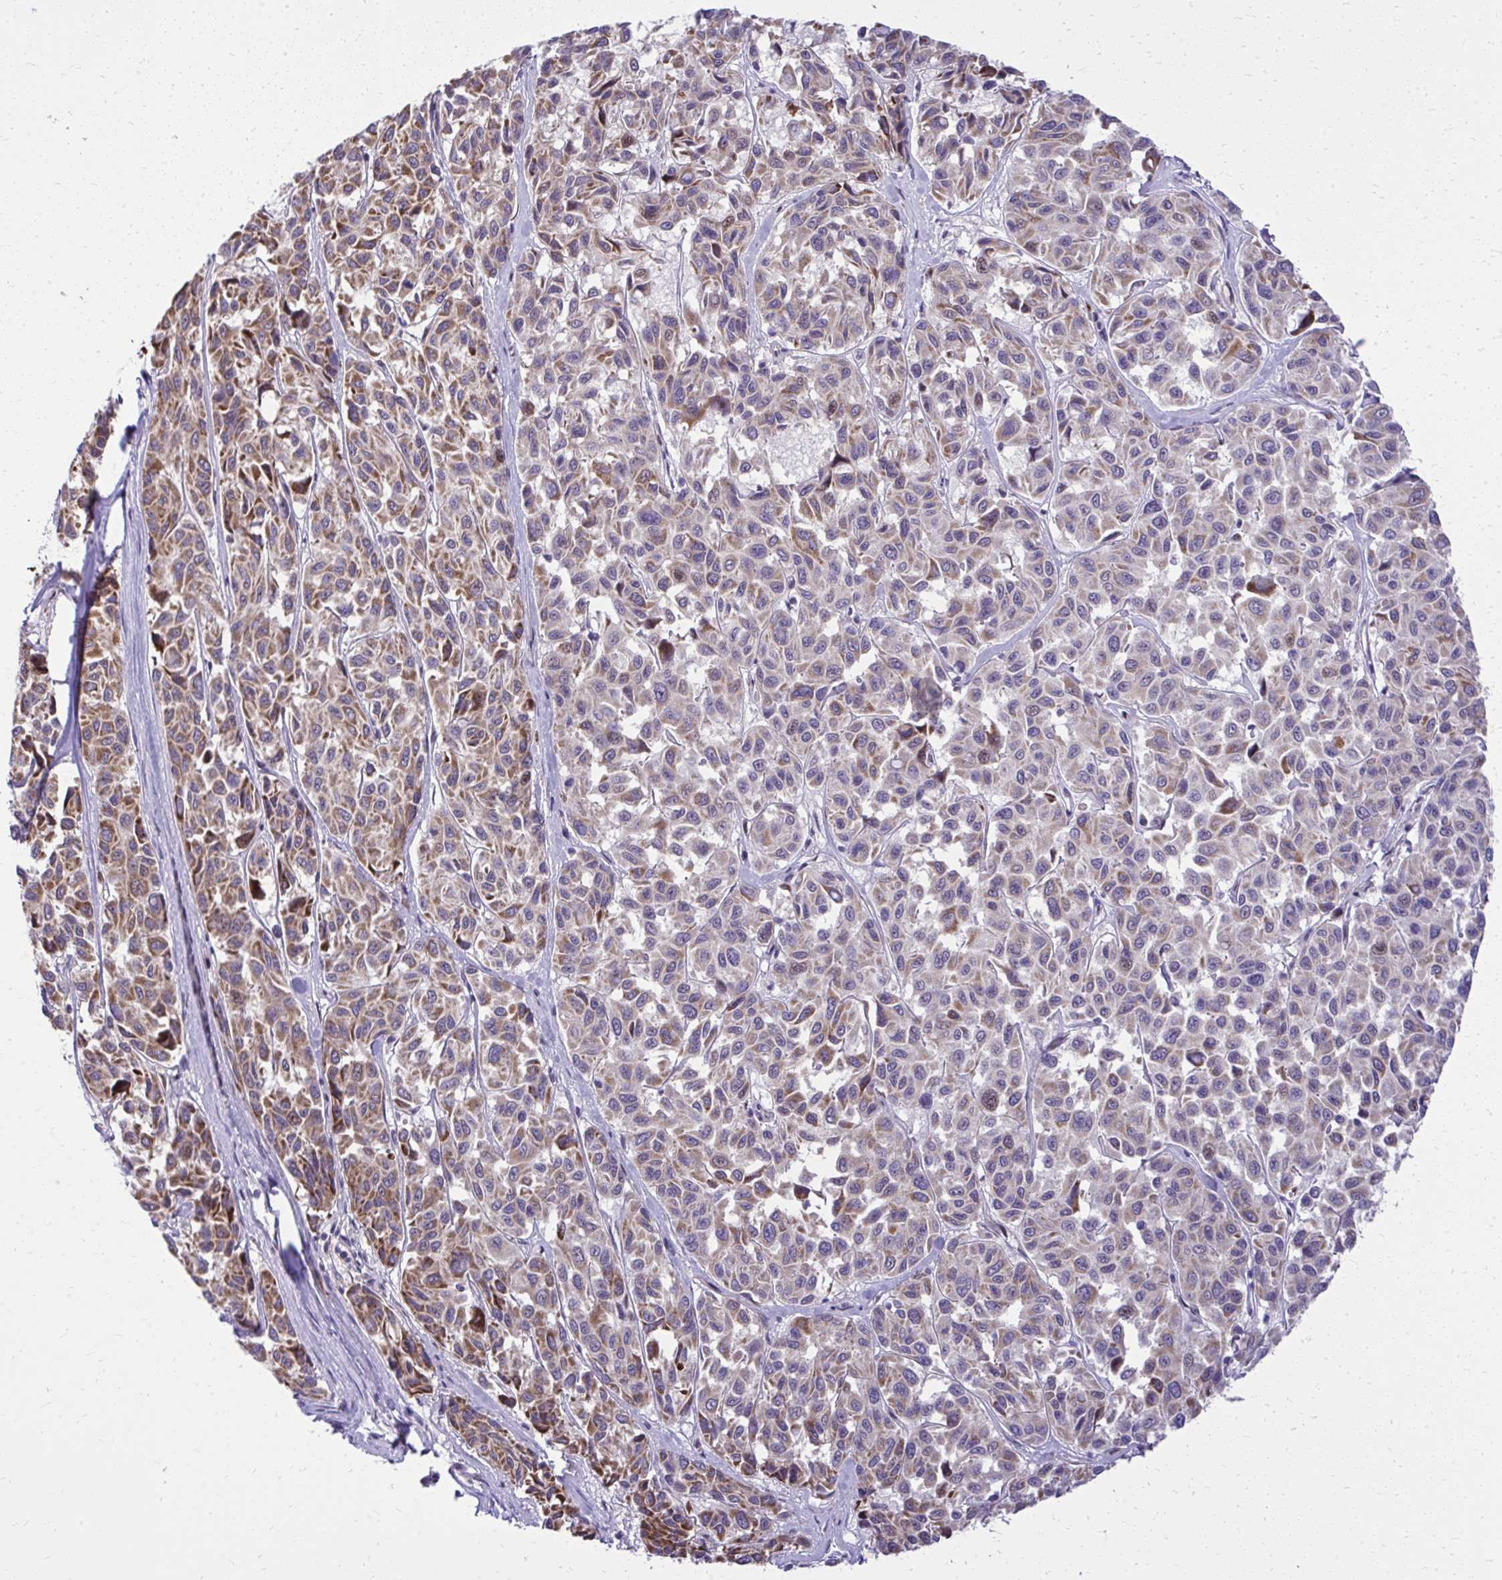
{"staining": {"intensity": "moderate", "quantity": "25%-75%", "location": "cytoplasmic/membranous"}, "tissue": "melanoma", "cell_type": "Tumor cells", "image_type": "cancer", "snomed": [{"axis": "morphology", "description": "Malignant melanoma, NOS"}, {"axis": "topography", "description": "Skin"}], "caption": "Human melanoma stained with a brown dye shows moderate cytoplasmic/membranous positive staining in approximately 25%-75% of tumor cells.", "gene": "GPRIN3", "patient": {"sex": "female", "age": 66}}